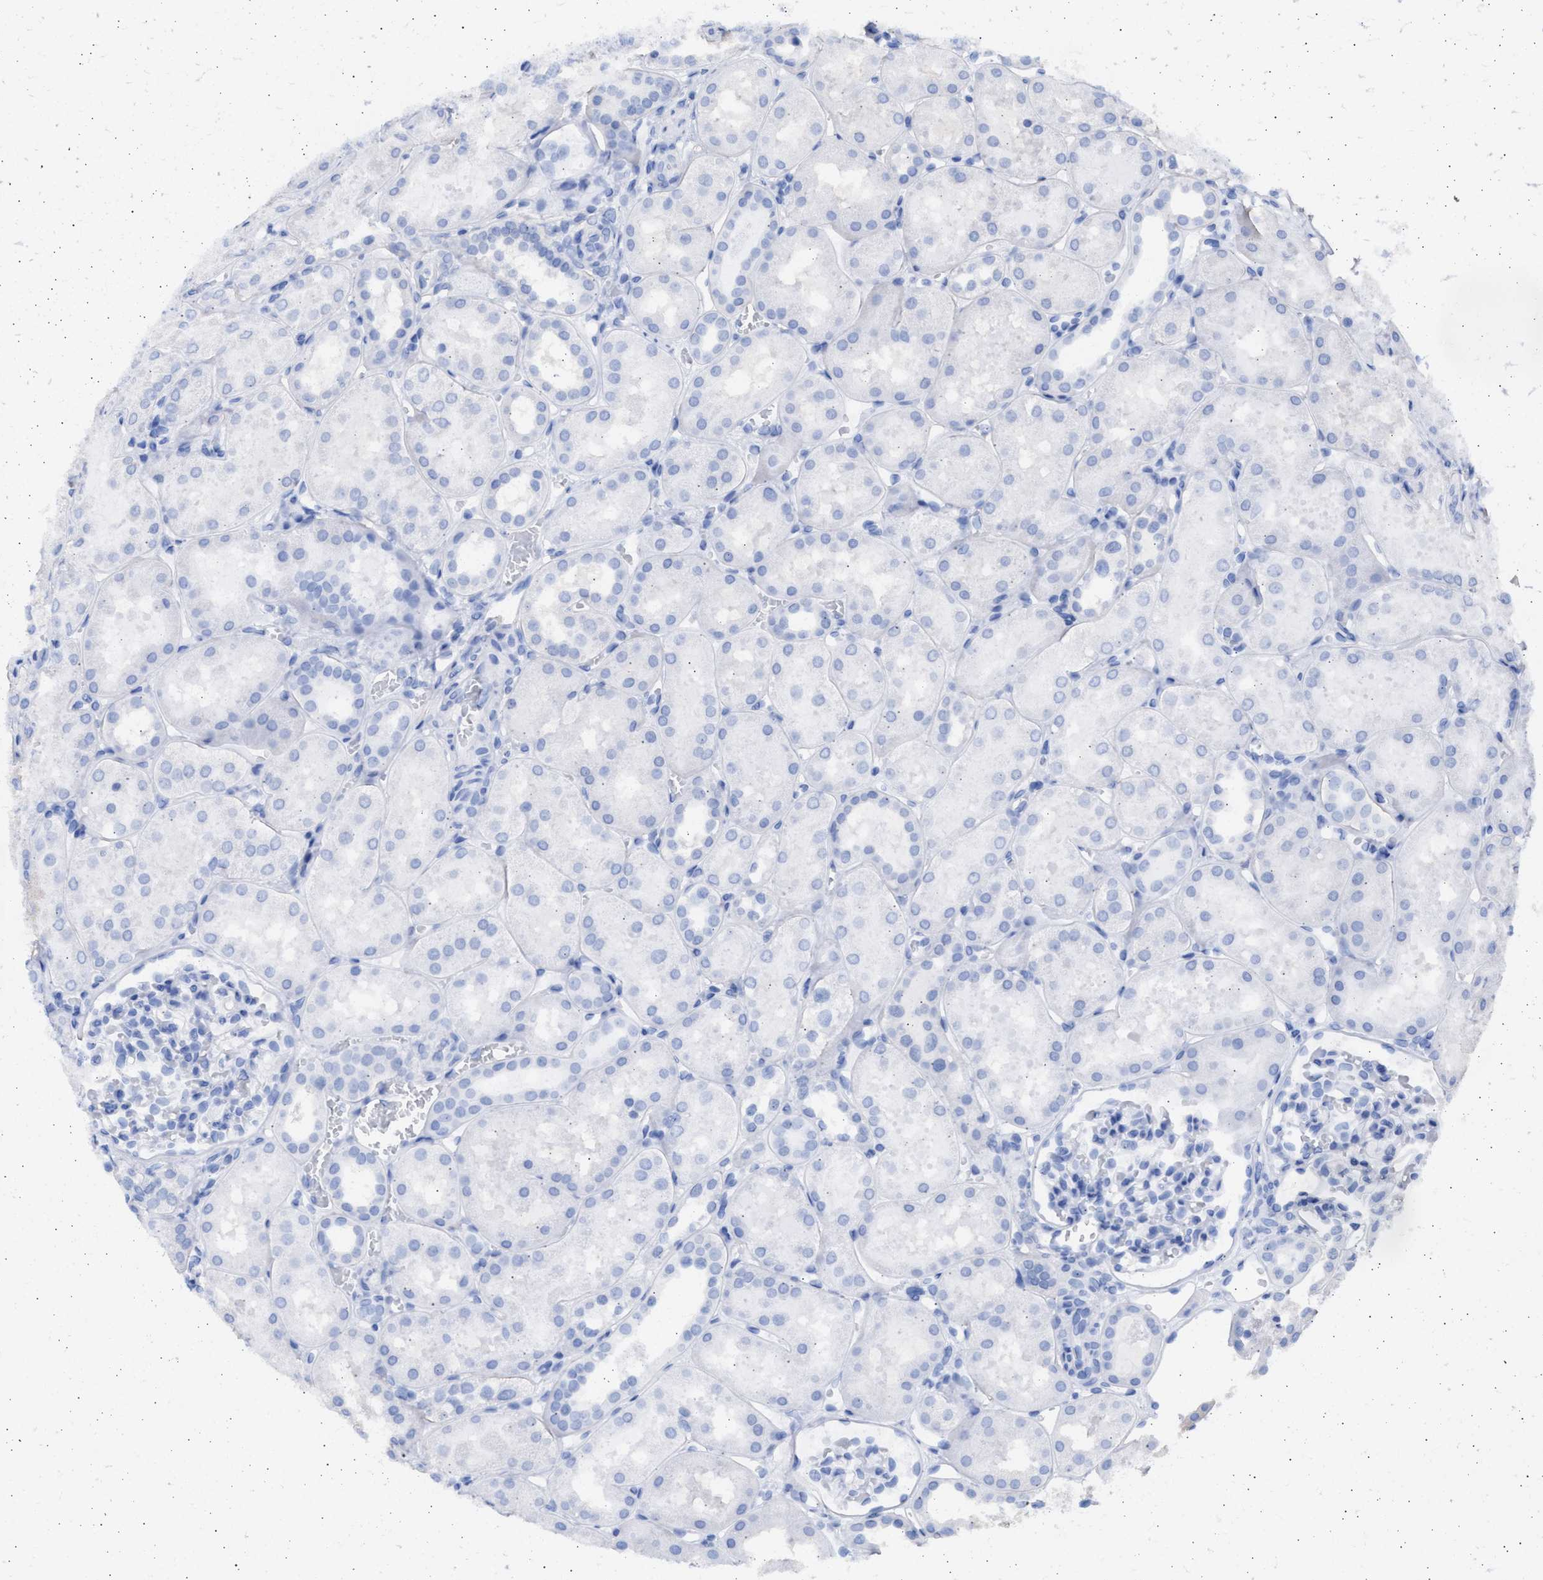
{"staining": {"intensity": "weak", "quantity": "<25%", "location": "cytoplasmic/membranous"}, "tissue": "kidney", "cell_type": "Cells in glomeruli", "image_type": "normal", "snomed": [{"axis": "morphology", "description": "Normal tissue, NOS"}, {"axis": "topography", "description": "Kidney"}, {"axis": "topography", "description": "Urinary bladder"}], "caption": "The photomicrograph shows no significant positivity in cells in glomeruli of kidney.", "gene": "ALDOC", "patient": {"sex": "male", "age": 16}}